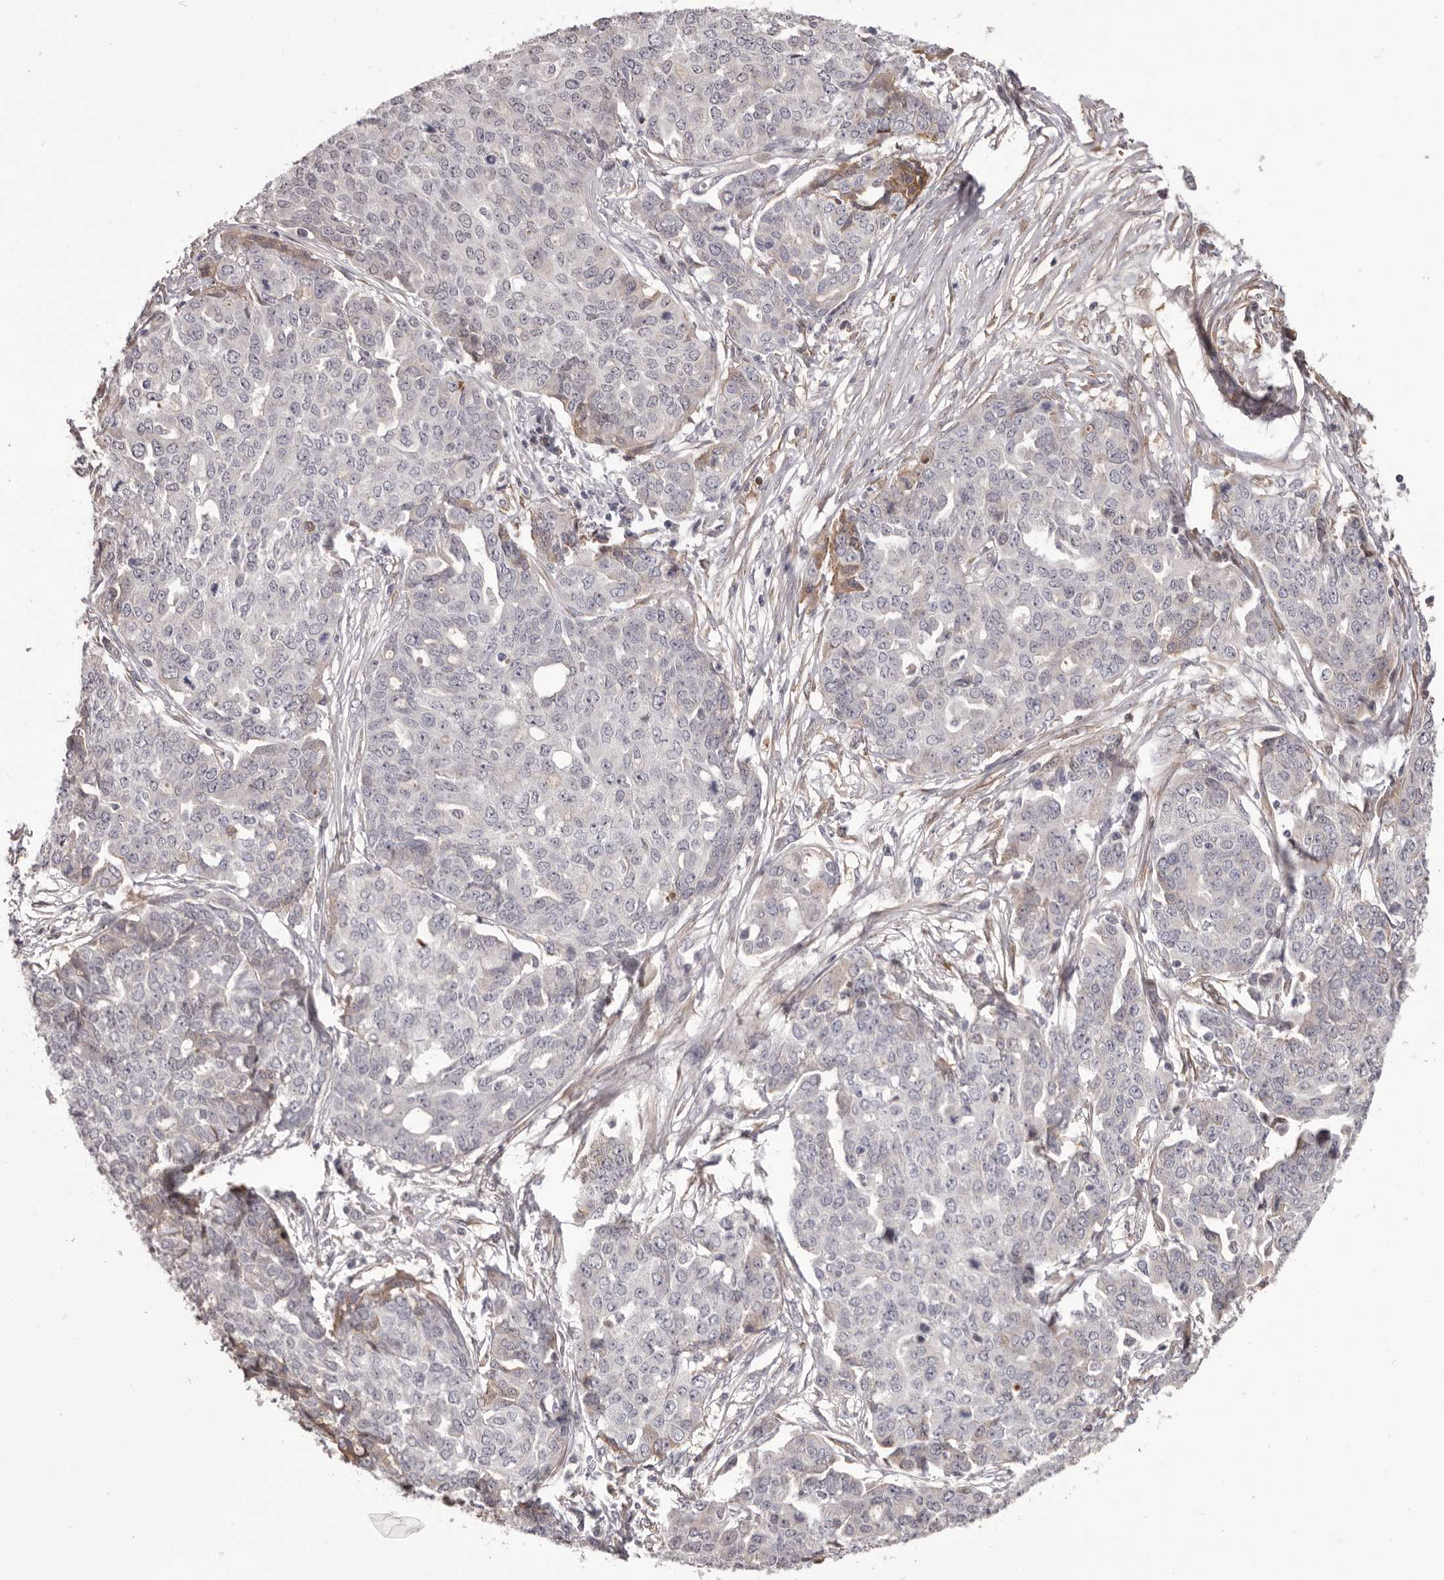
{"staining": {"intensity": "negative", "quantity": "none", "location": "none"}, "tissue": "ovarian cancer", "cell_type": "Tumor cells", "image_type": "cancer", "snomed": [{"axis": "morphology", "description": "Cystadenocarcinoma, serous, NOS"}, {"axis": "topography", "description": "Soft tissue"}, {"axis": "topography", "description": "Ovary"}], "caption": "Immunohistochemistry of human ovarian serous cystadenocarcinoma displays no positivity in tumor cells.", "gene": "OTUD3", "patient": {"sex": "female", "age": 57}}